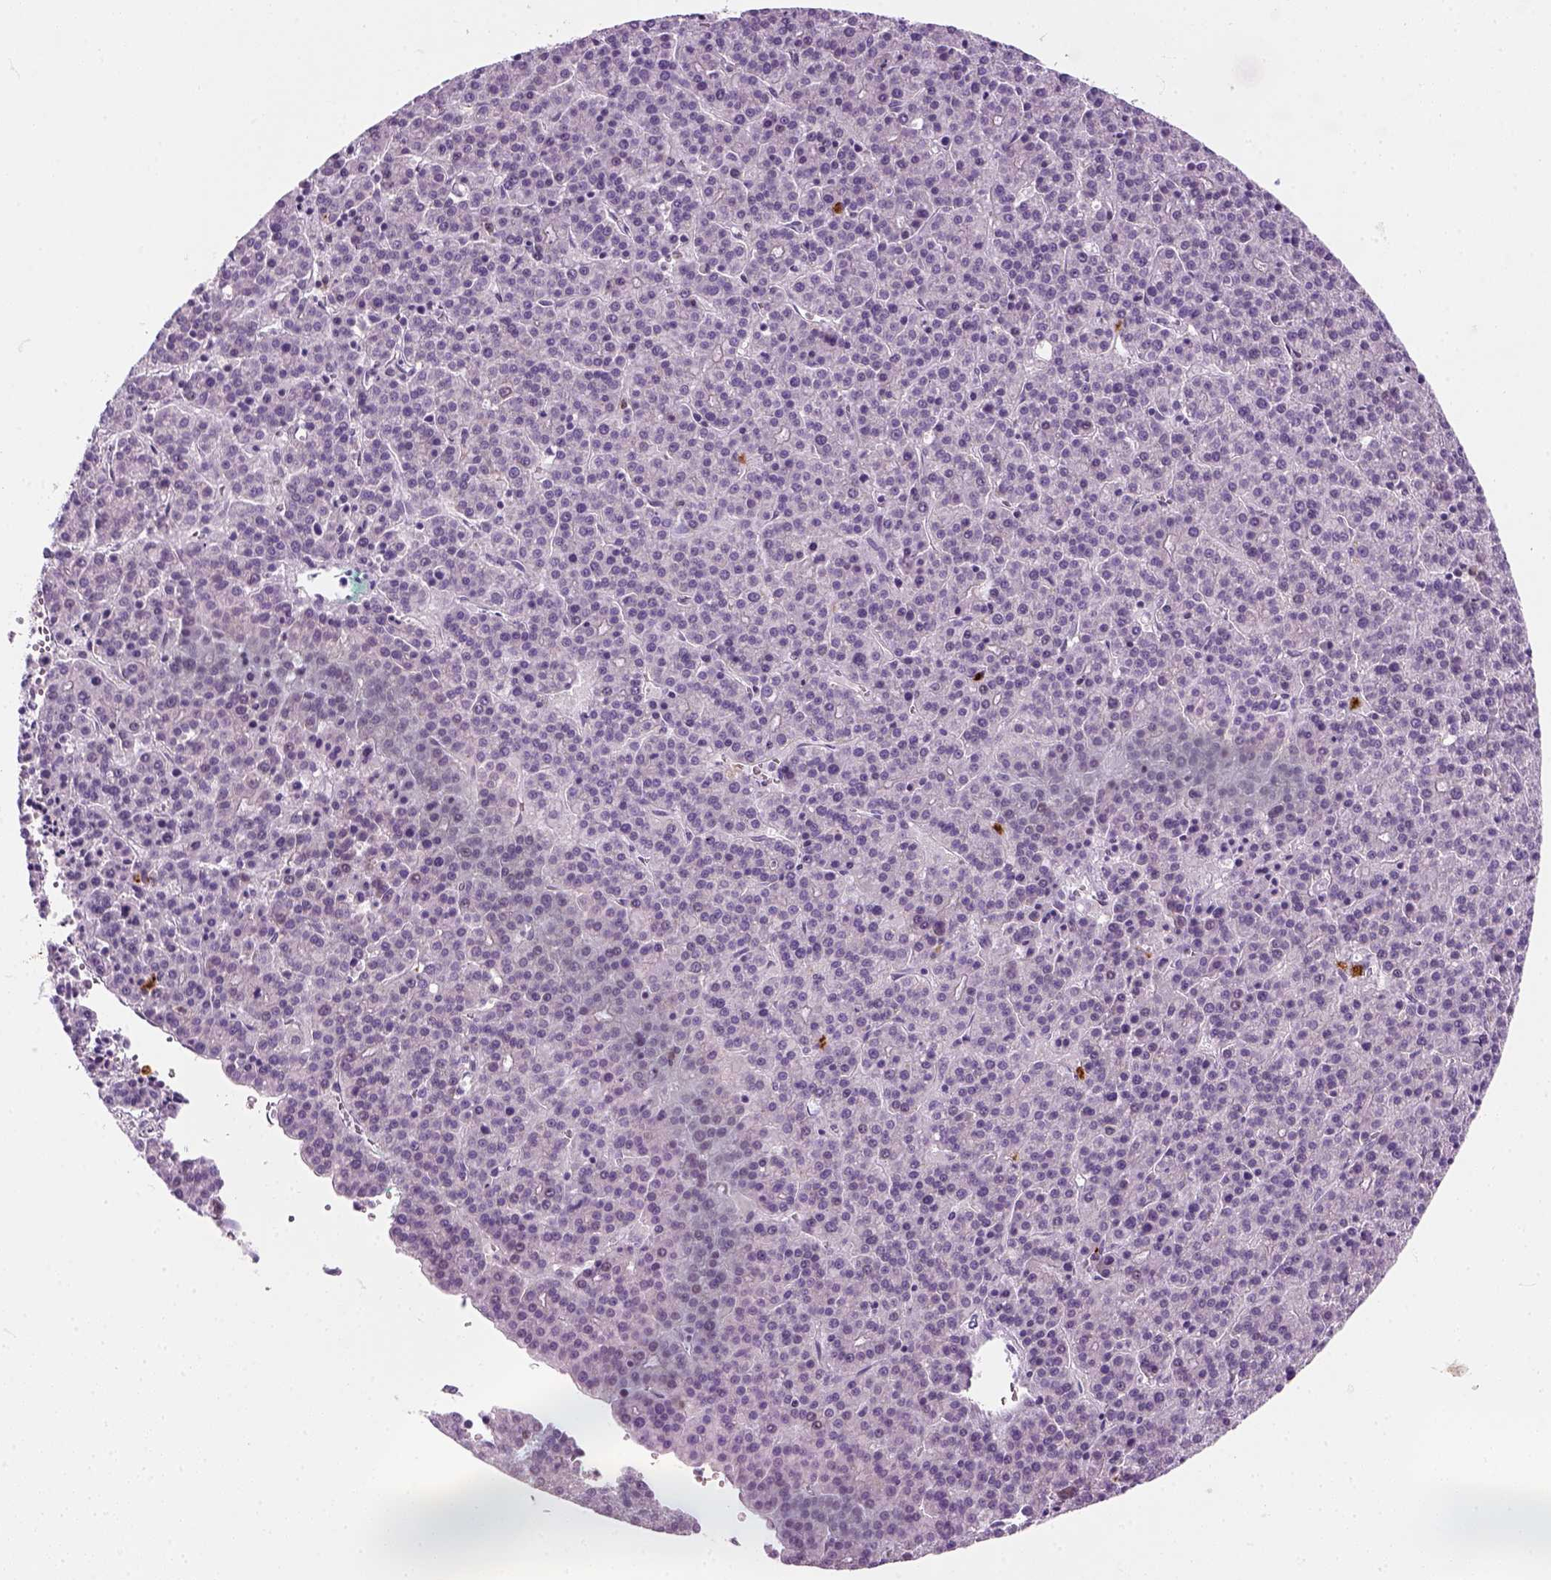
{"staining": {"intensity": "negative", "quantity": "none", "location": "none"}, "tissue": "liver cancer", "cell_type": "Tumor cells", "image_type": "cancer", "snomed": [{"axis": "morphology", "description": "Carcinoma, Hepatocellular, NOS"}, {"axis": "topography", "description": "Liver"}], "caption": "Liver hepatocellular carcinoma stained for a protein using immunohistochemistry (IHC) demonstrates no expression tumor cells.", "gene": "IL4", "patient": {"sex": "female", "age": 58}}